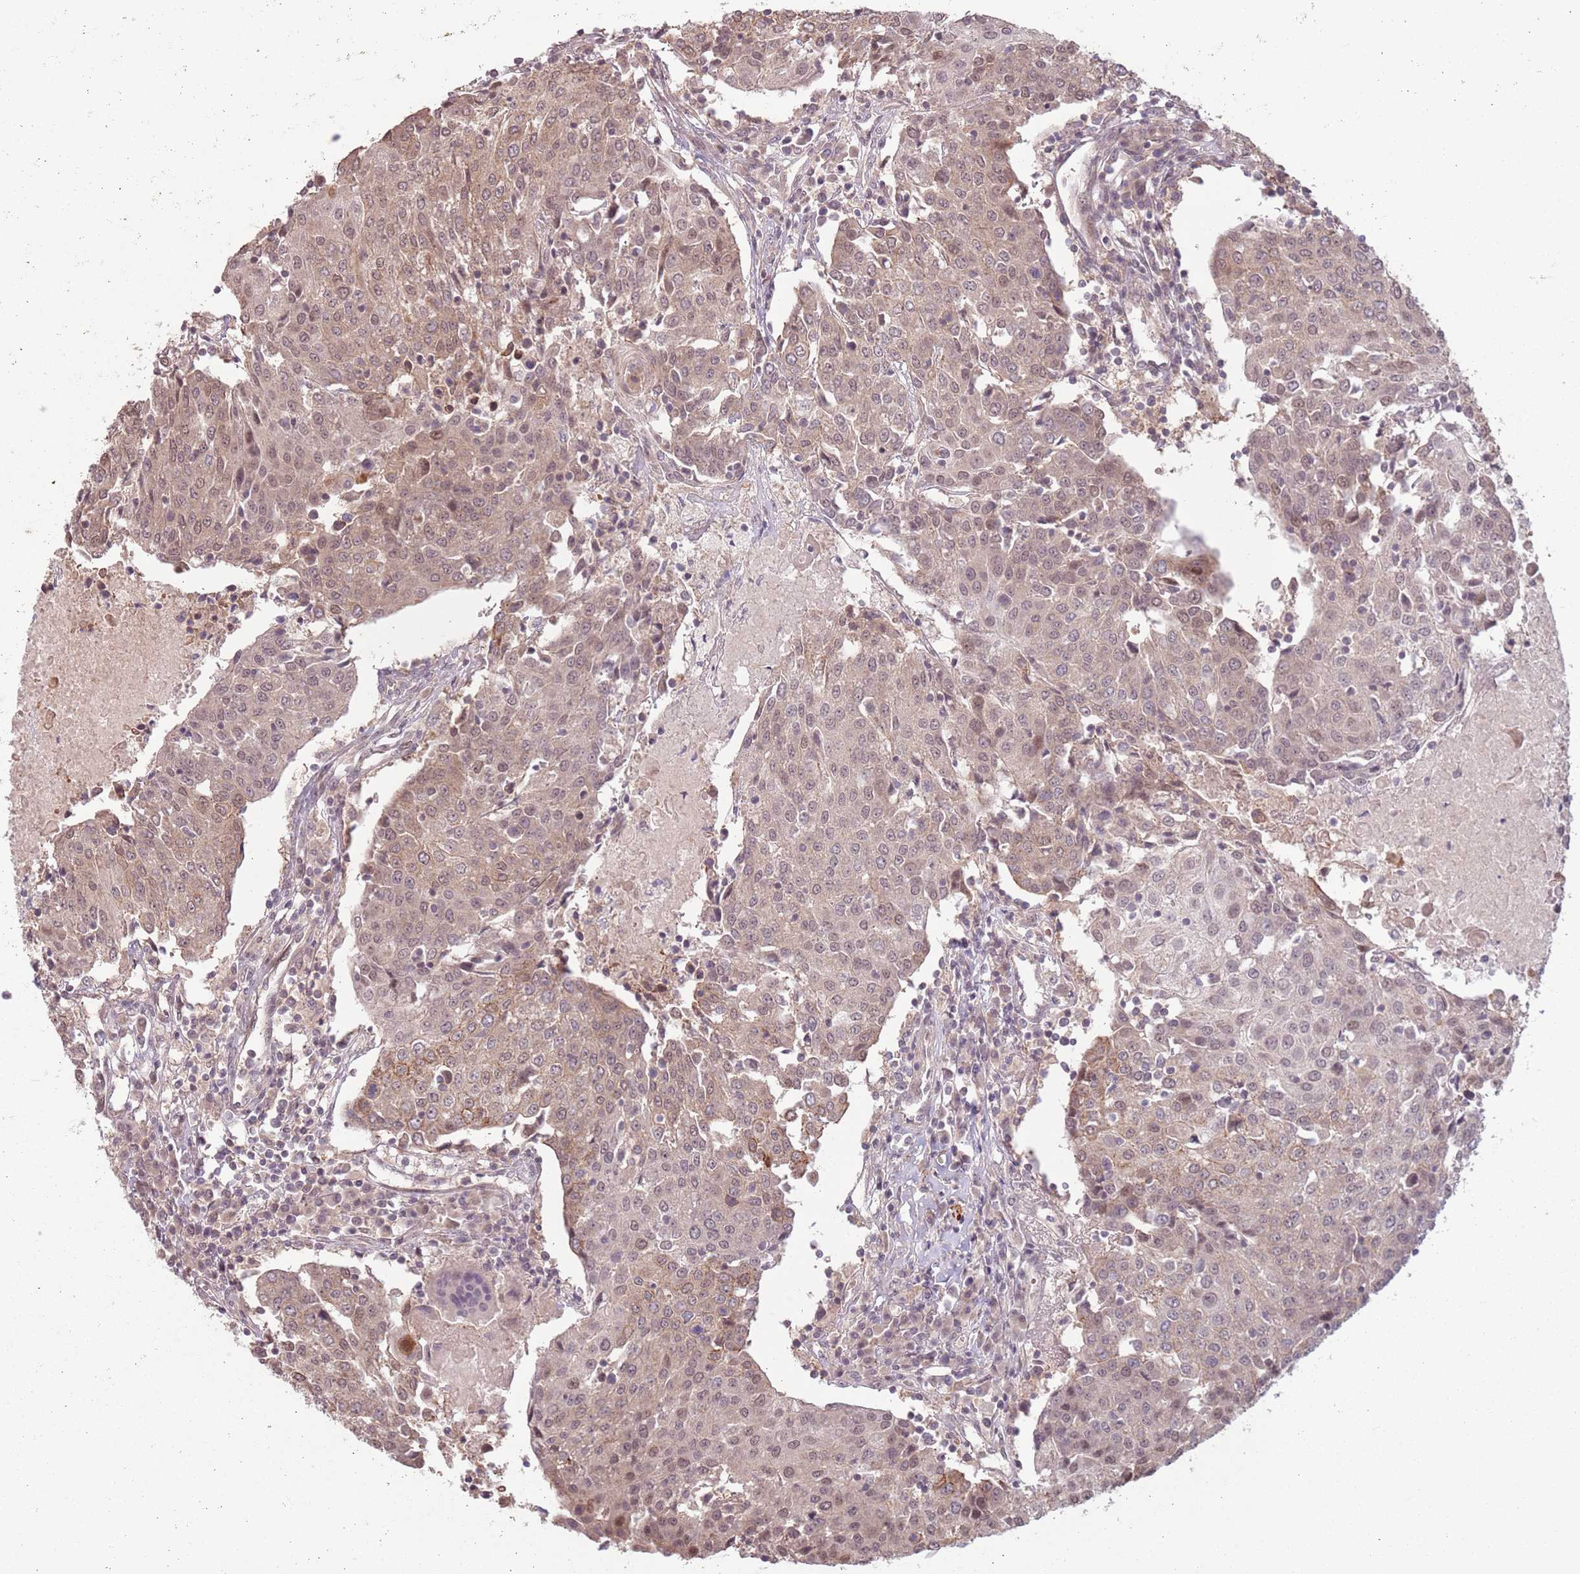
{"staining": {"intensity": "weak", "quantity": ">75%", "location": "cytoplasmic/membranous,nuclear"}, "tissue": "urothelial cancer", "cell_type": "Tumor cells", "image_type": "cancer", "snomed": [{"axis": "morphology", "description": "Urothelial carcinoma, High grade"}, {"axis": "topography", "description": "Urinary bladder"}], "caption": "Approximately >75% of tumor cells in human high-grade urothelial carcinoma demonstrate weak cytoplasmic/membranous and nuclear protein staining as visualized by brown immunohistochemical staining.", "gene": "CCDC154", "patient": {"sex": "female", "age": 85}}